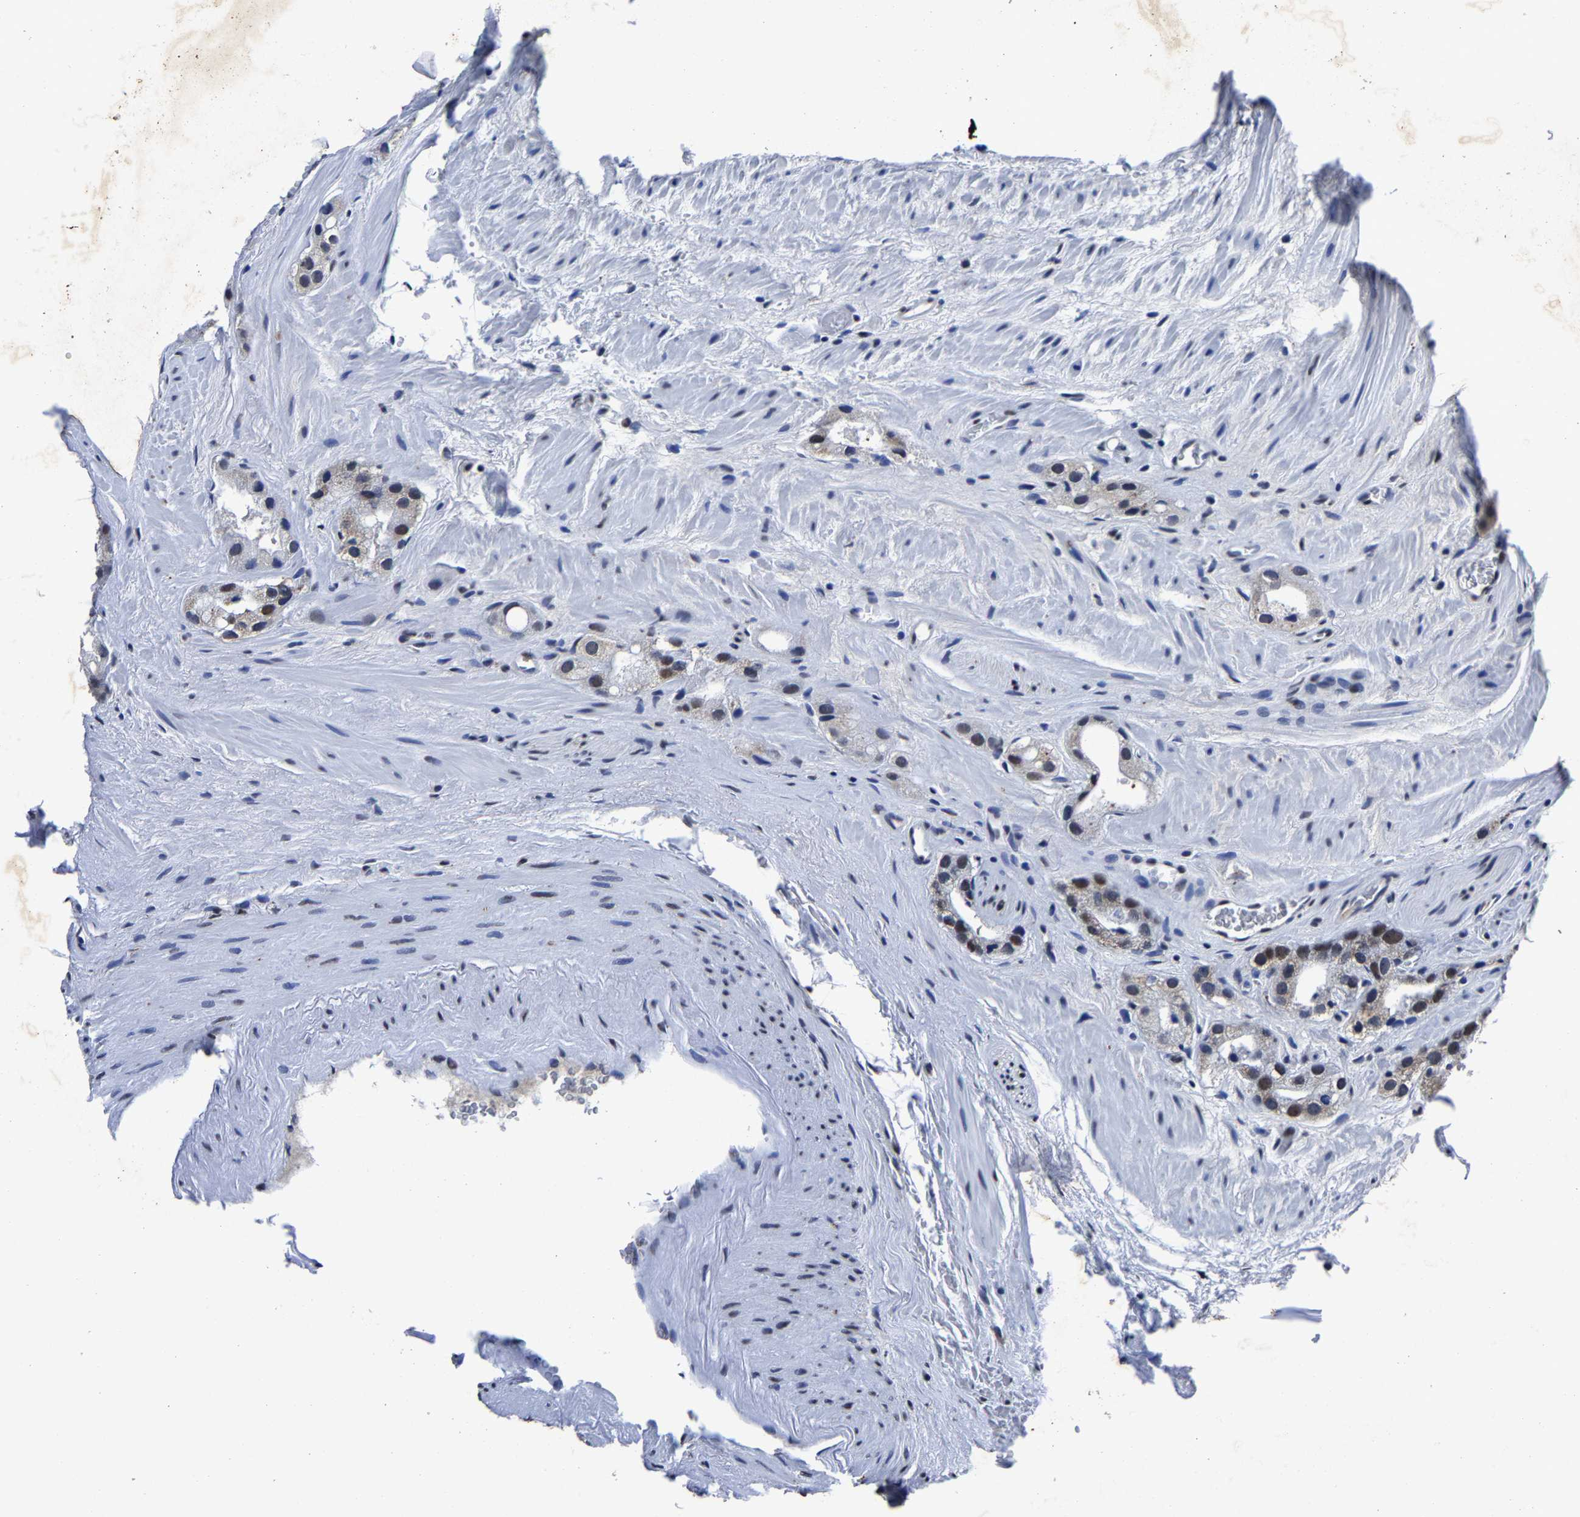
{"staining": {"intensity": "strong", "quantity": ">75%", "location": "nuclear"}, "tissue": "prostate cancer", "cell_type": "Tumor cells", "image_type": "cancer", "snomed": [{"axis": "morphology", "description": "Adenocarcinoma, High grade"}, {"axis": "topography", "description": "Prostate"}], "caption": "Strong nuclear protein expression is present in approximately >75% of tumor cells in prostate adenocarcinoma (high-grade). The staining was performed using DAB to visualize the protein expression in brown, while the nuclei were stained in blue with hematoxylin (Magnification: 20x).", "gene": "RBM45", "patient": {"sex": "male", "age": 63}}